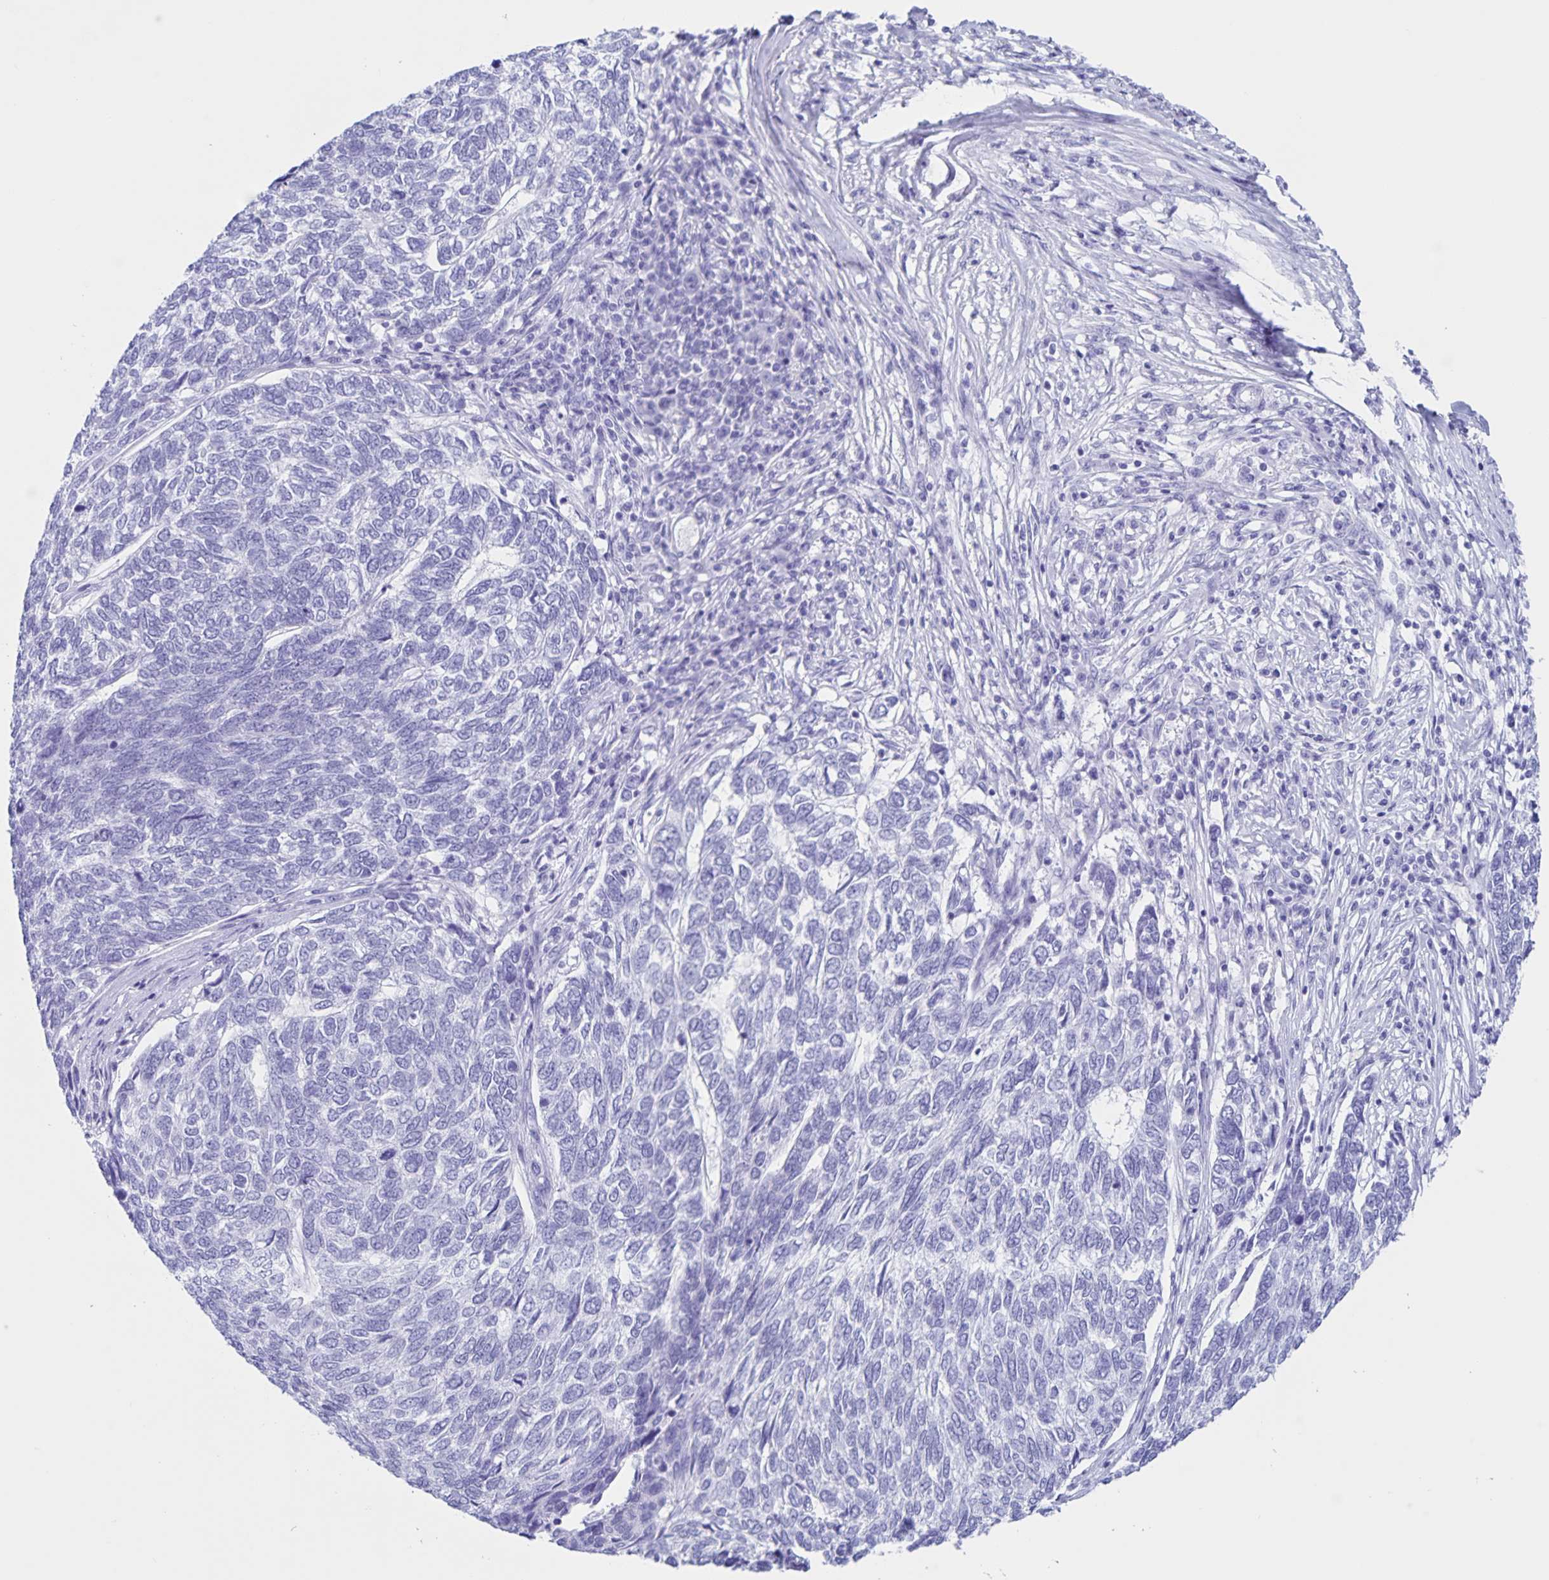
{"staining": {"intensity": "negative", "quantity": "none", "location": "none"}, "tissue": "skin cancer", "cell_type": "Tumor cells", "image_type": "cancer", "snomed": [{"axis": "morphology", "description": "Basal cell carcinoma"}, {"axis": "topography", "description": "Skin"}], "caption": "This is an immunohistochemistry photomicrograph of skin basal cell carcinoma. There is no staining in tumor cells.", "gene": "C12orf56", "patient": {"sex": "female", "age": 65}}